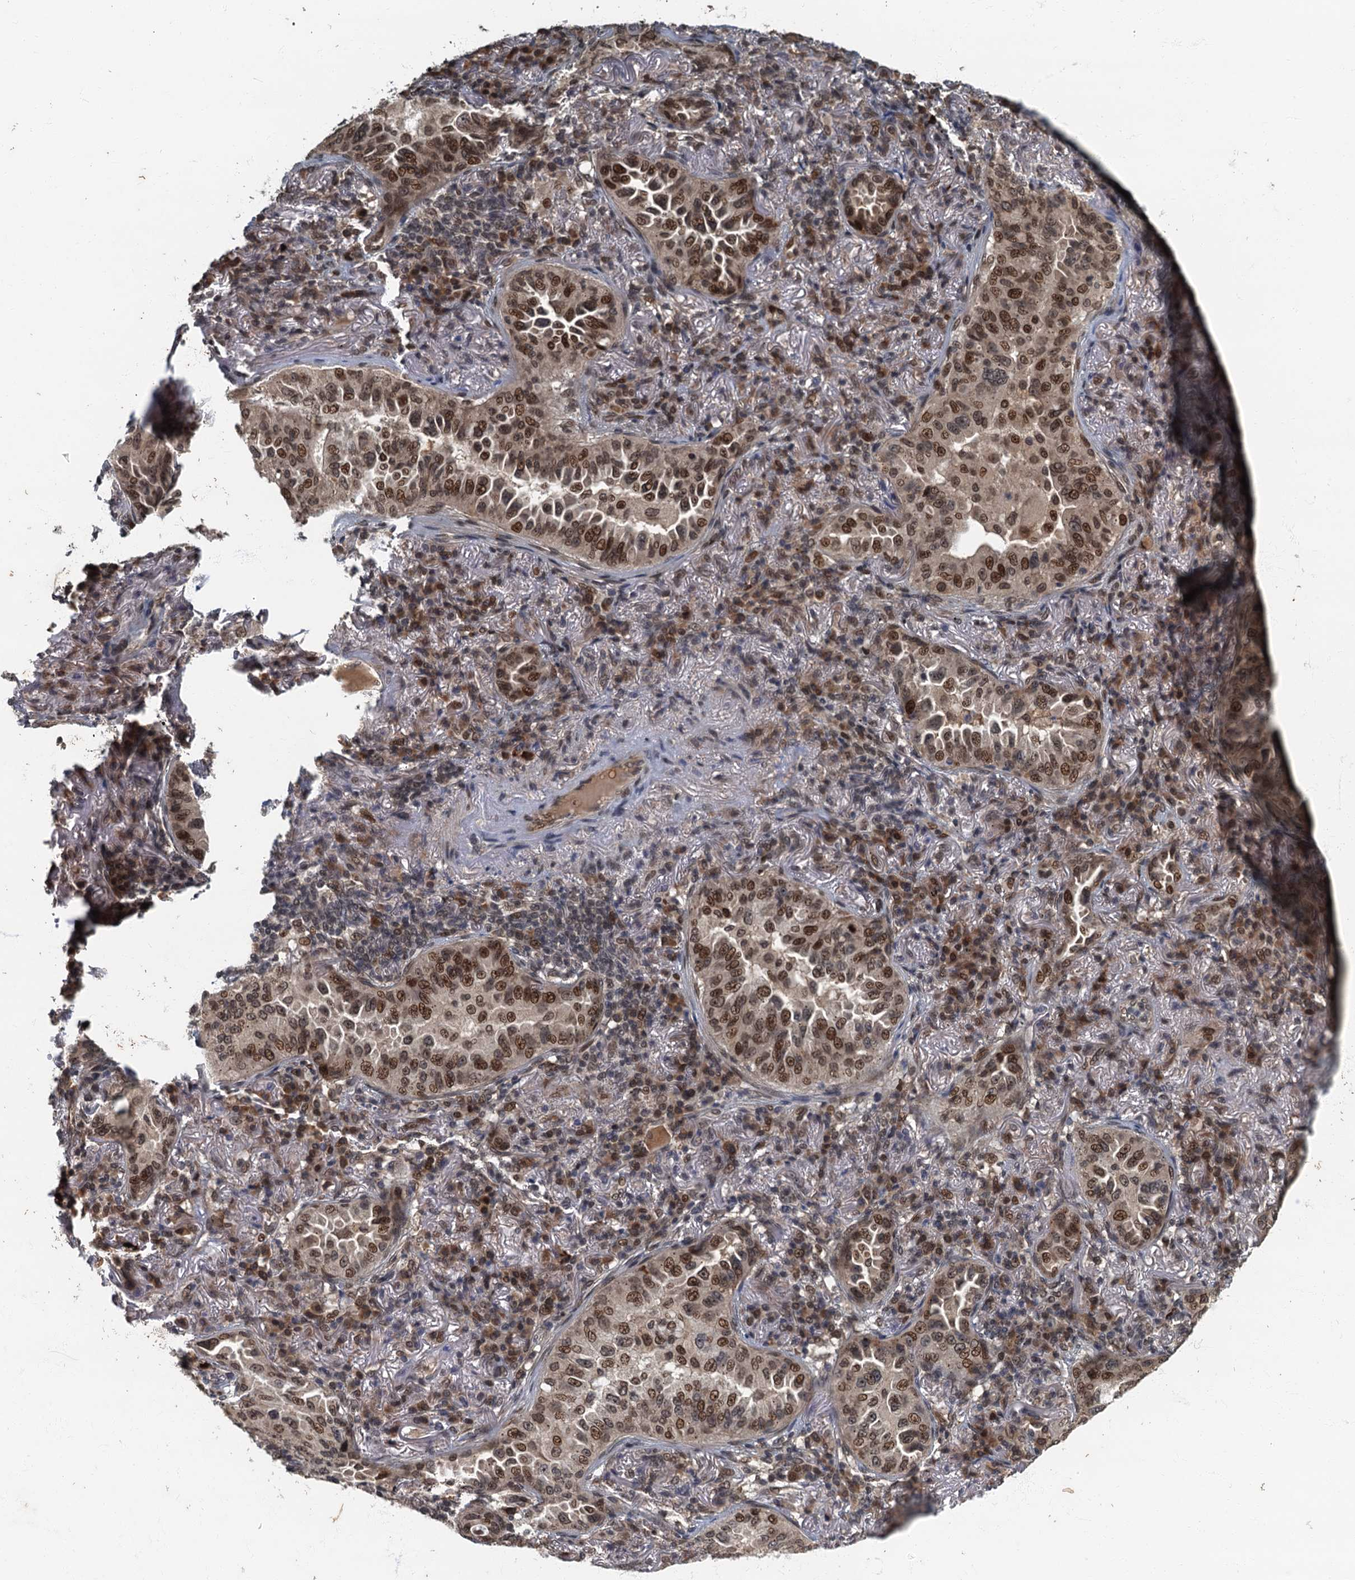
{"staining": {"intensity": "moderate", "quantity": ">75%", "location": "nuclear"}, "tissue": "lung cancer", "cell_type": "Tumor cells", "image_type": "cancer", "snomed": [{"axis": "morphology", "description": "Adenocarcinoma, NOS"}, {"axis": "topography", "description": "Lung"}], "caption": "This is an image of immunohistochemistry (IHC) staining of lung cancer, which shows moderate positivity in the nuclear of tumor cells.", "gene": "CKAP2L", "patient": {"sex": "female", "age": 69}}